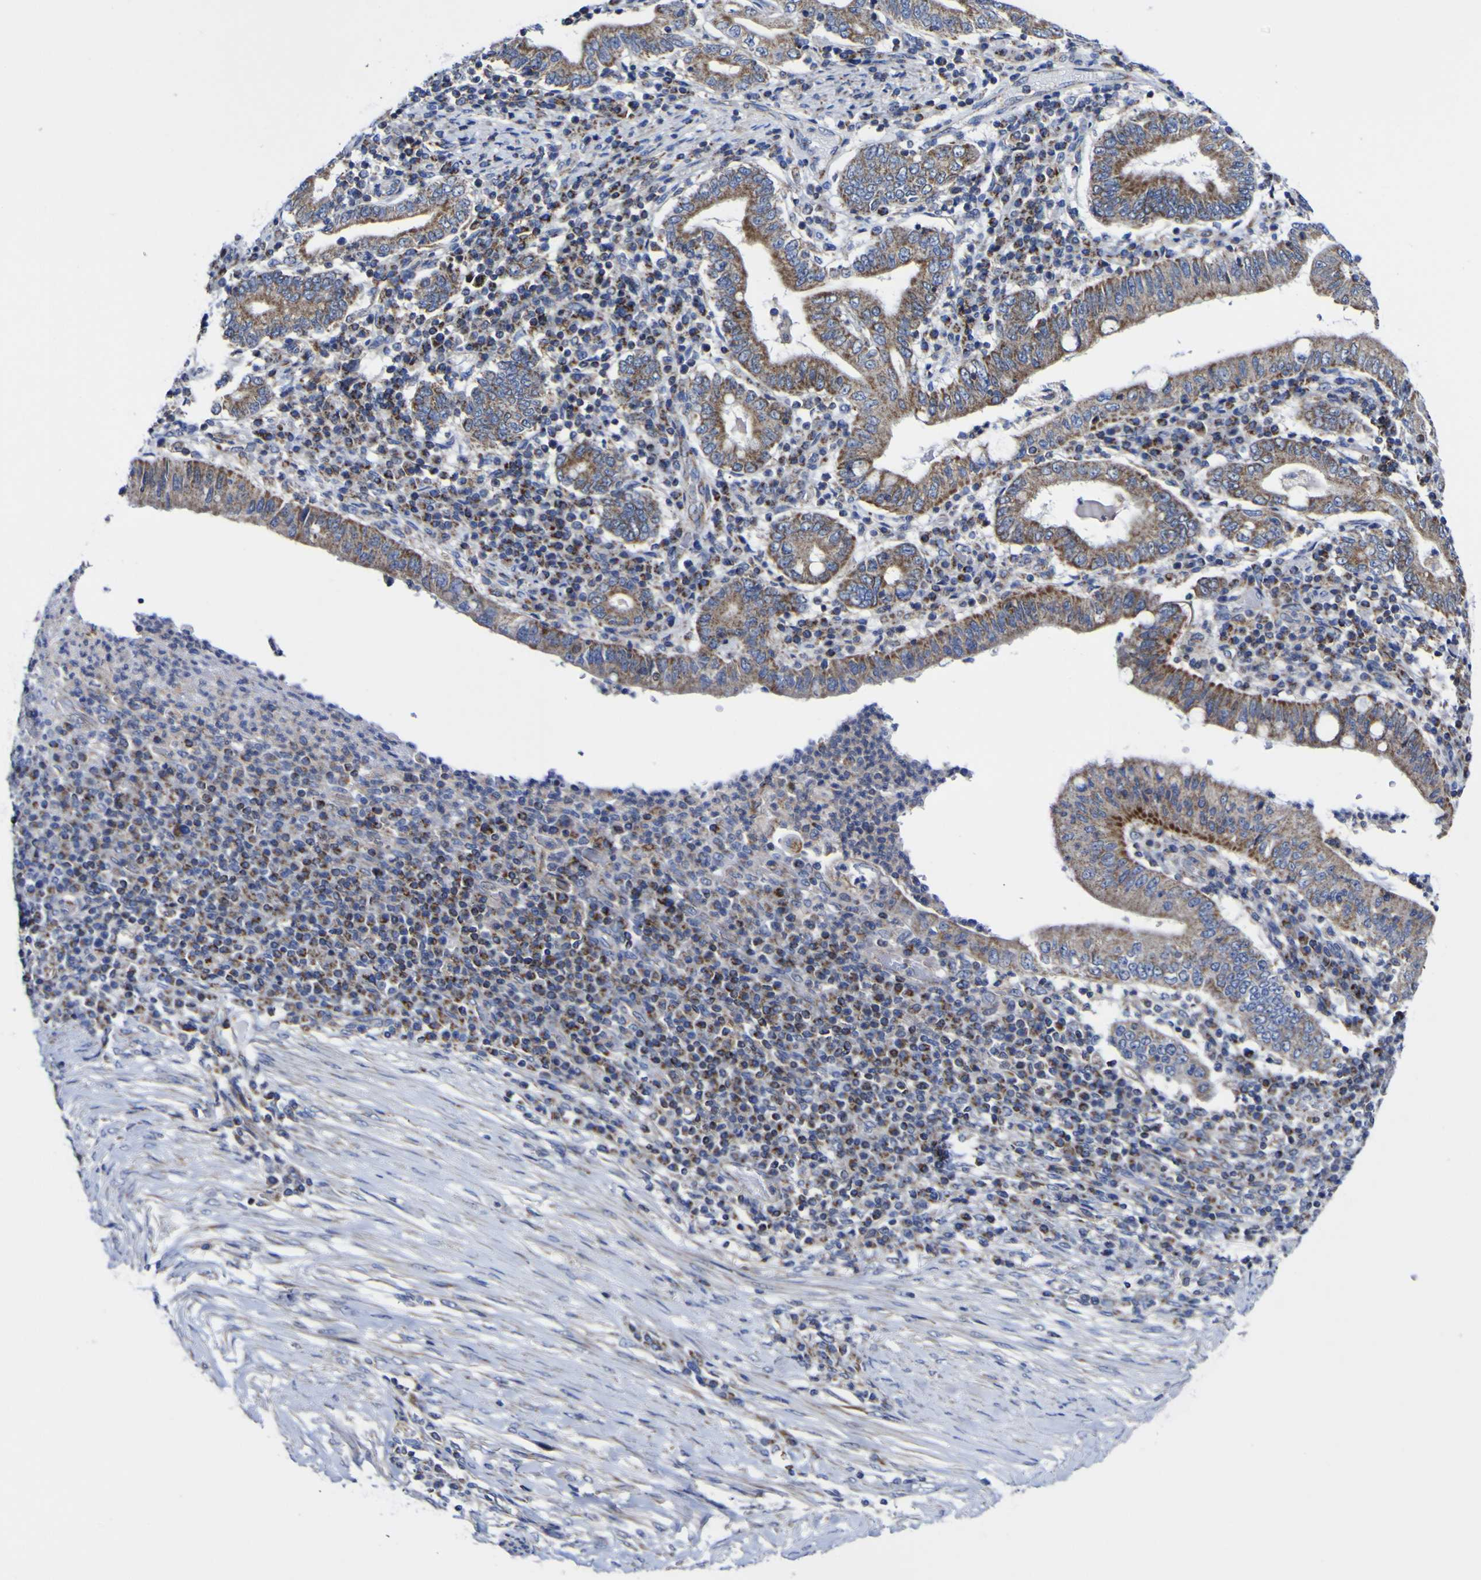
{"staining": {"intensity": "moderate", "quantity": ">75%", "location": "cytoplasmic/membranous"}, "tissue": "stomach cancer", "cell_type": "Tumor cells", "image_type": "cancer", "snomed": [{"axis": "morphology", "description": "Normal tissue, NOS"}, {"axis": "morphology", "description": "Adenocarcinoma, NOS"}, {"axis": "topography", "description": "Esophagus"}, {"axis": "topography", "description": "Stomach, upper"}, {"axis": "topography", "description": "Peripheral nerve tissue"}], "caption": "Immunohistochemical staining of adenocarcinoma (stomach) exhibits moderate cytoplasmic/membranous protein positivity in about >75% of tumor cells. (brown staining indicates protein expression, while blue staining denotes nuclei).", "gene": "CCDC90B", "patient": {"sex": "male", "age": 62}}